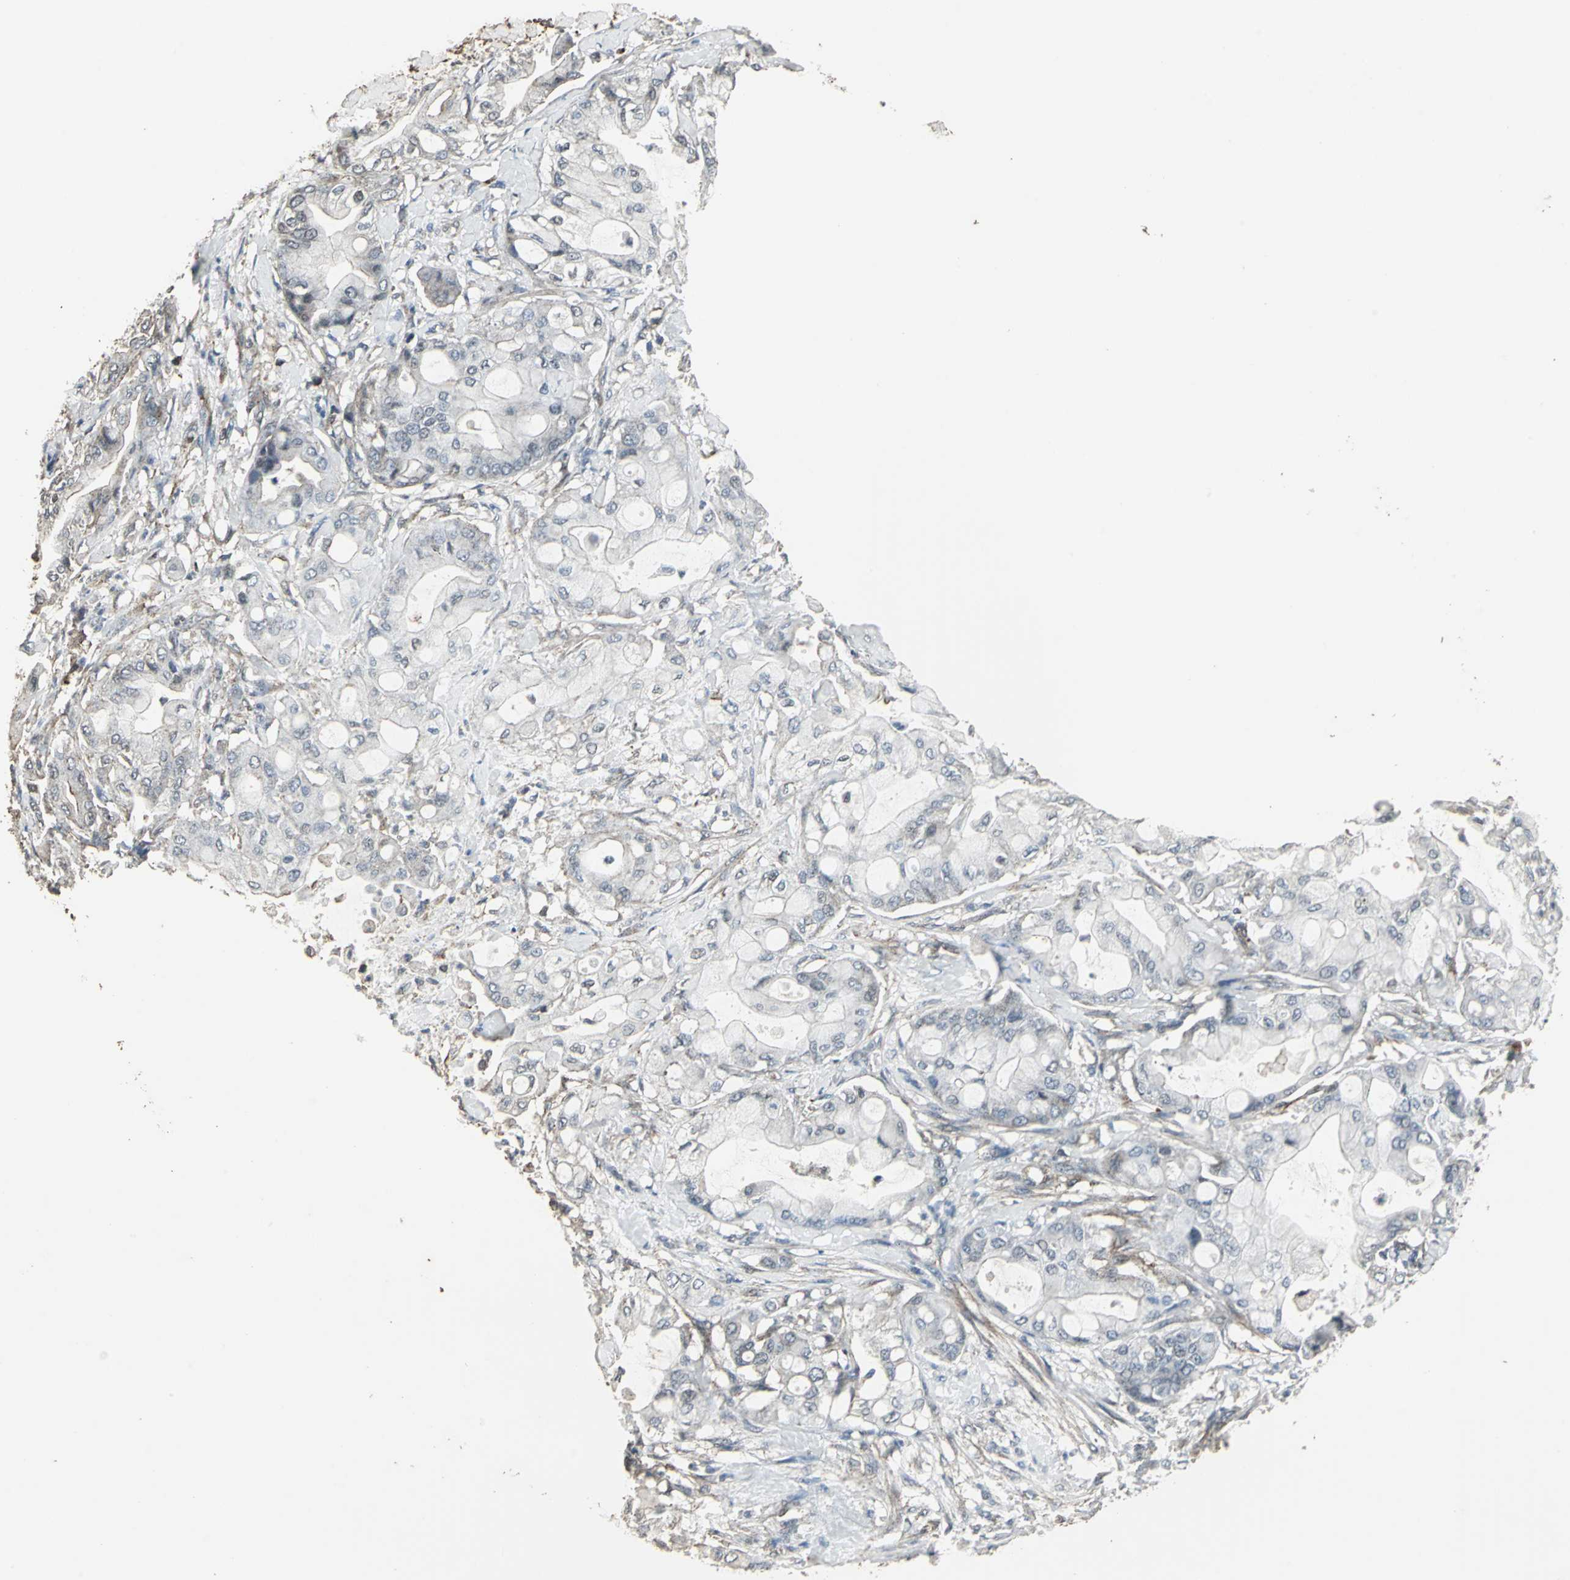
{"staining": {"intensity": "negative", "quantity": "none", "location": "none"}, "tissue": "pancreatic cancer", "cell_type": "Tumor cells", "image_type": "cancer", "snomed": [{"axis": "morphology", "description": "Adenocarcinoma, NOS"}, {"axis": "morphology", "description": "Adenocarcinoma, metastatic, NOS"}, {"axis": "topography", "description": "Lymph node"}, {"axis": "topography", "description": "Pancreas"}, {"axis": "topography", "description": "Duodenum"}], "caption": "Tumor cells are negative for brown protein staining in metastatic adenocarcinoma (pancreatic).", "gene": "DNAJB4", "patient": {"sex": "female", "age": 64}}